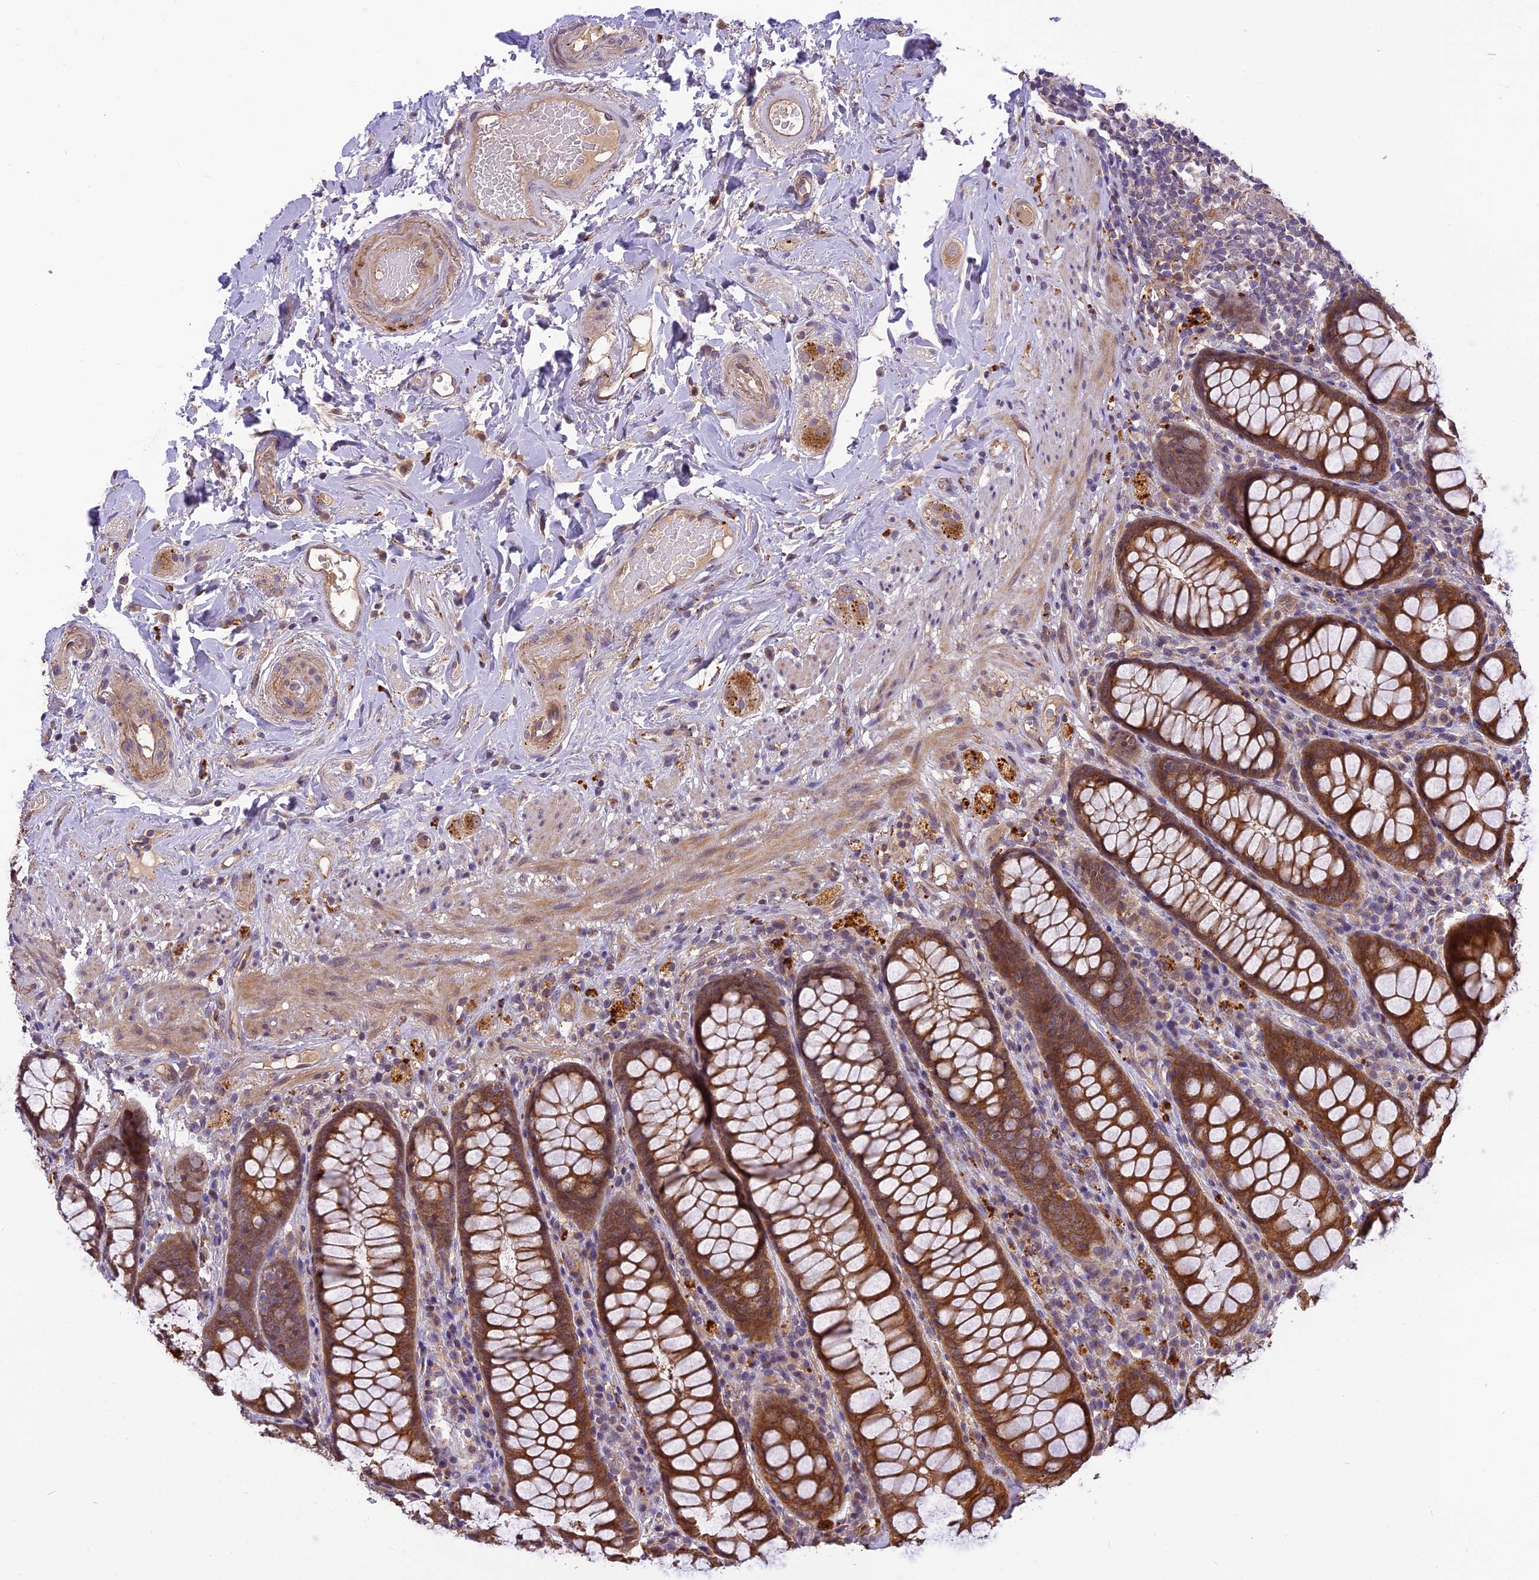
{"staining": {"intensity": "moderate", "quantity": ">75%", "location": "cytoplasmic/membranous"}, "tissue": "rectum", "cell_type": "Glandular cells", "image_type": "normal", "snomed": [{"axis": "morphology", "description": "Normal tissue, NOS"}, {"axis": "topography", "description": "Rectum"}], "caption": "Glandular cells demonstrate medium levels of moderate cytoplasmic/membranous staining in approximately >75% of cells in benign rectum.", "gene": "FNIP2", "patient": {"sex": "male", "age": 83}}